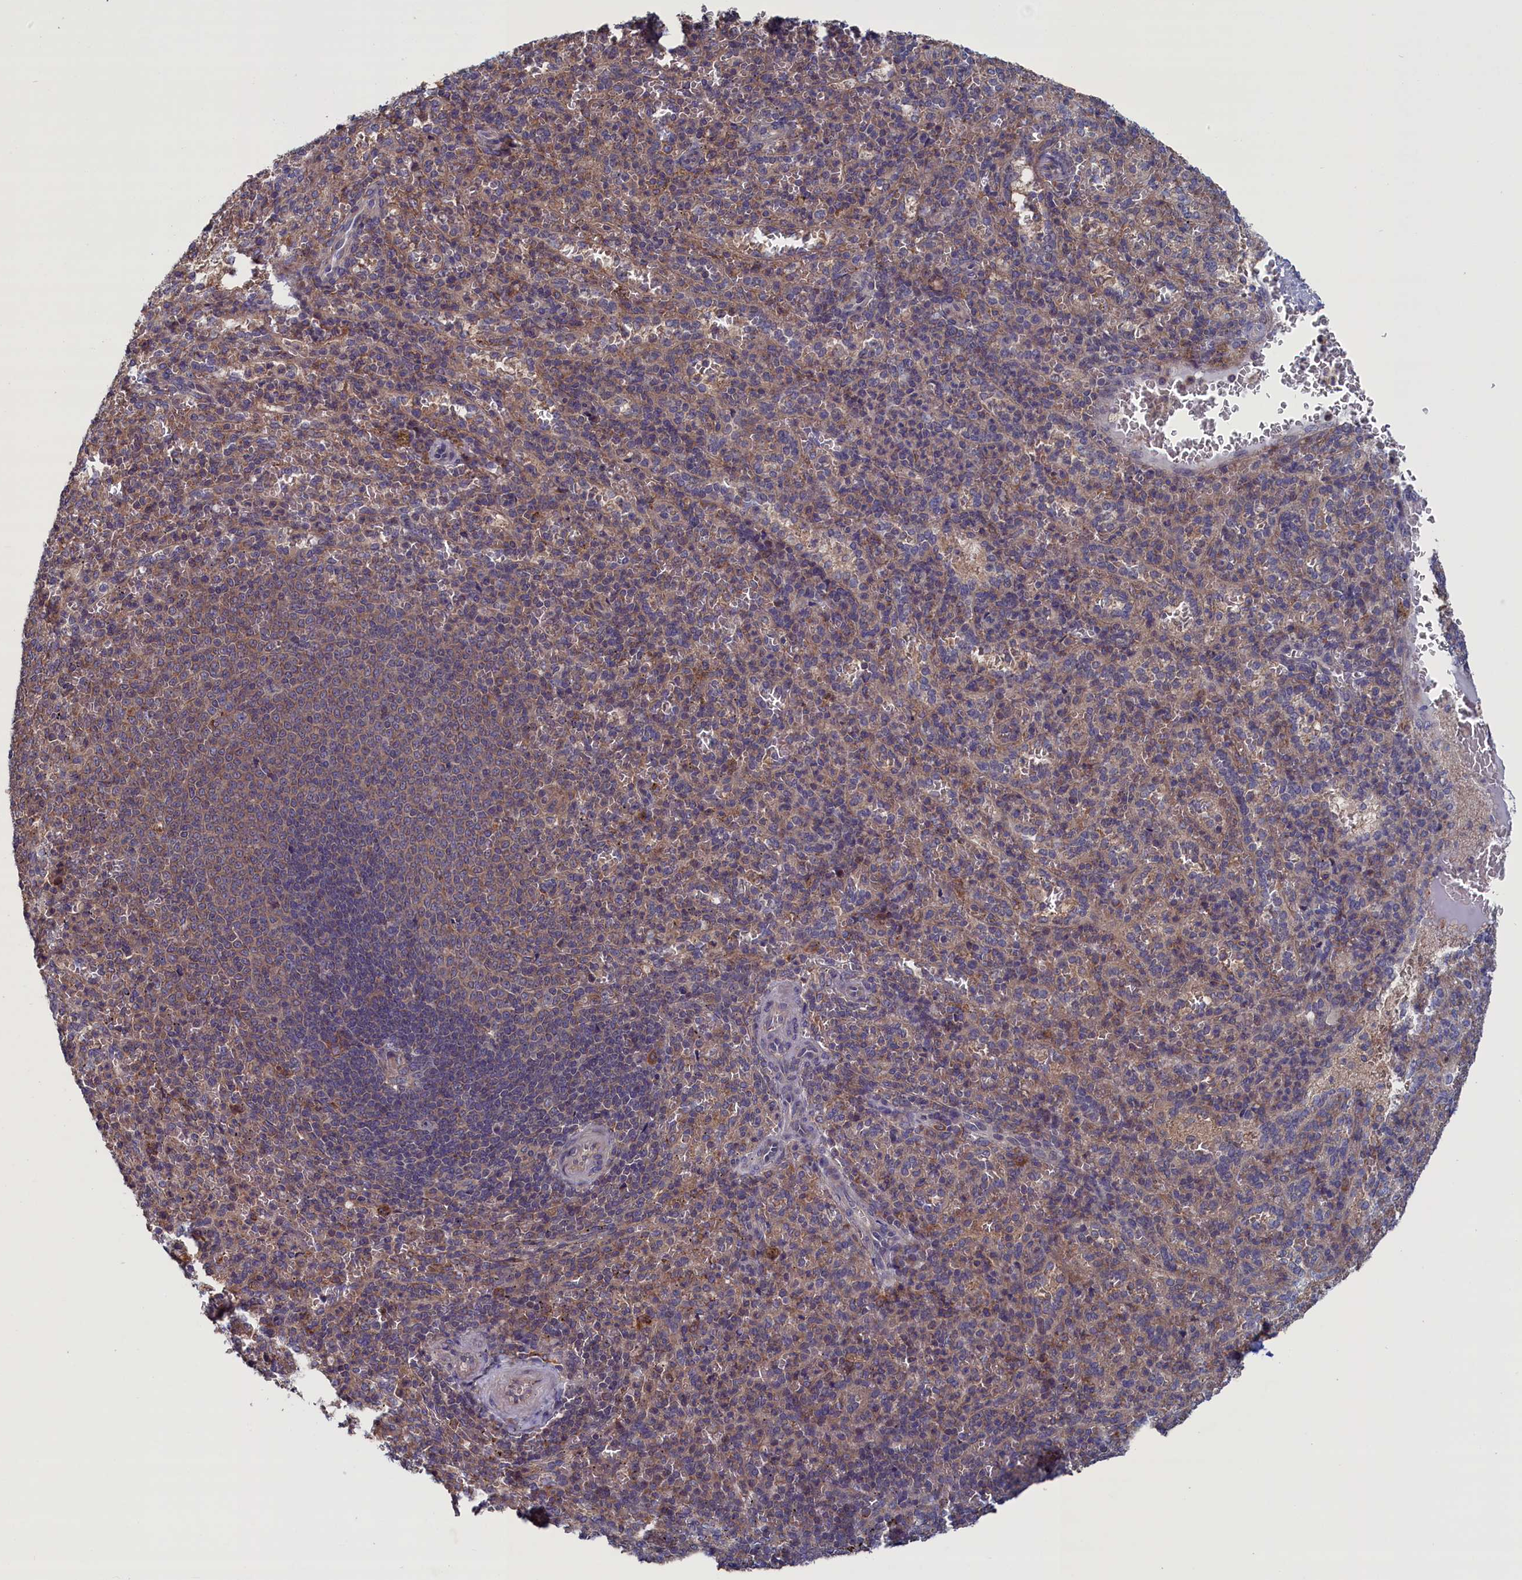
{"staining": {"intensity": "weak", "quantity": "25%-75%", "location": "cytoplasmic/membranous"}, "tissue": "spleen", "cell_type": "Cells in red pulp", "image_type": "normal", "snomed": [{"axis": "morphology", "description": "Normal tissue, NOS"}, {"axis": "topography", "description": "Spleen"}], "caption": "Spleen stained for a protein demonstrates weak cytoplasmic/membranous positivity in cells in red pulp. The protein of interest is stained brown, and the nuclei are stained in blue (DAB (3,3'-diaminobenzidine) IHC with brightfield microscopy, high magnification).", "gene": "SPATA13", "patient": {"sex": "female", "age": 21}}